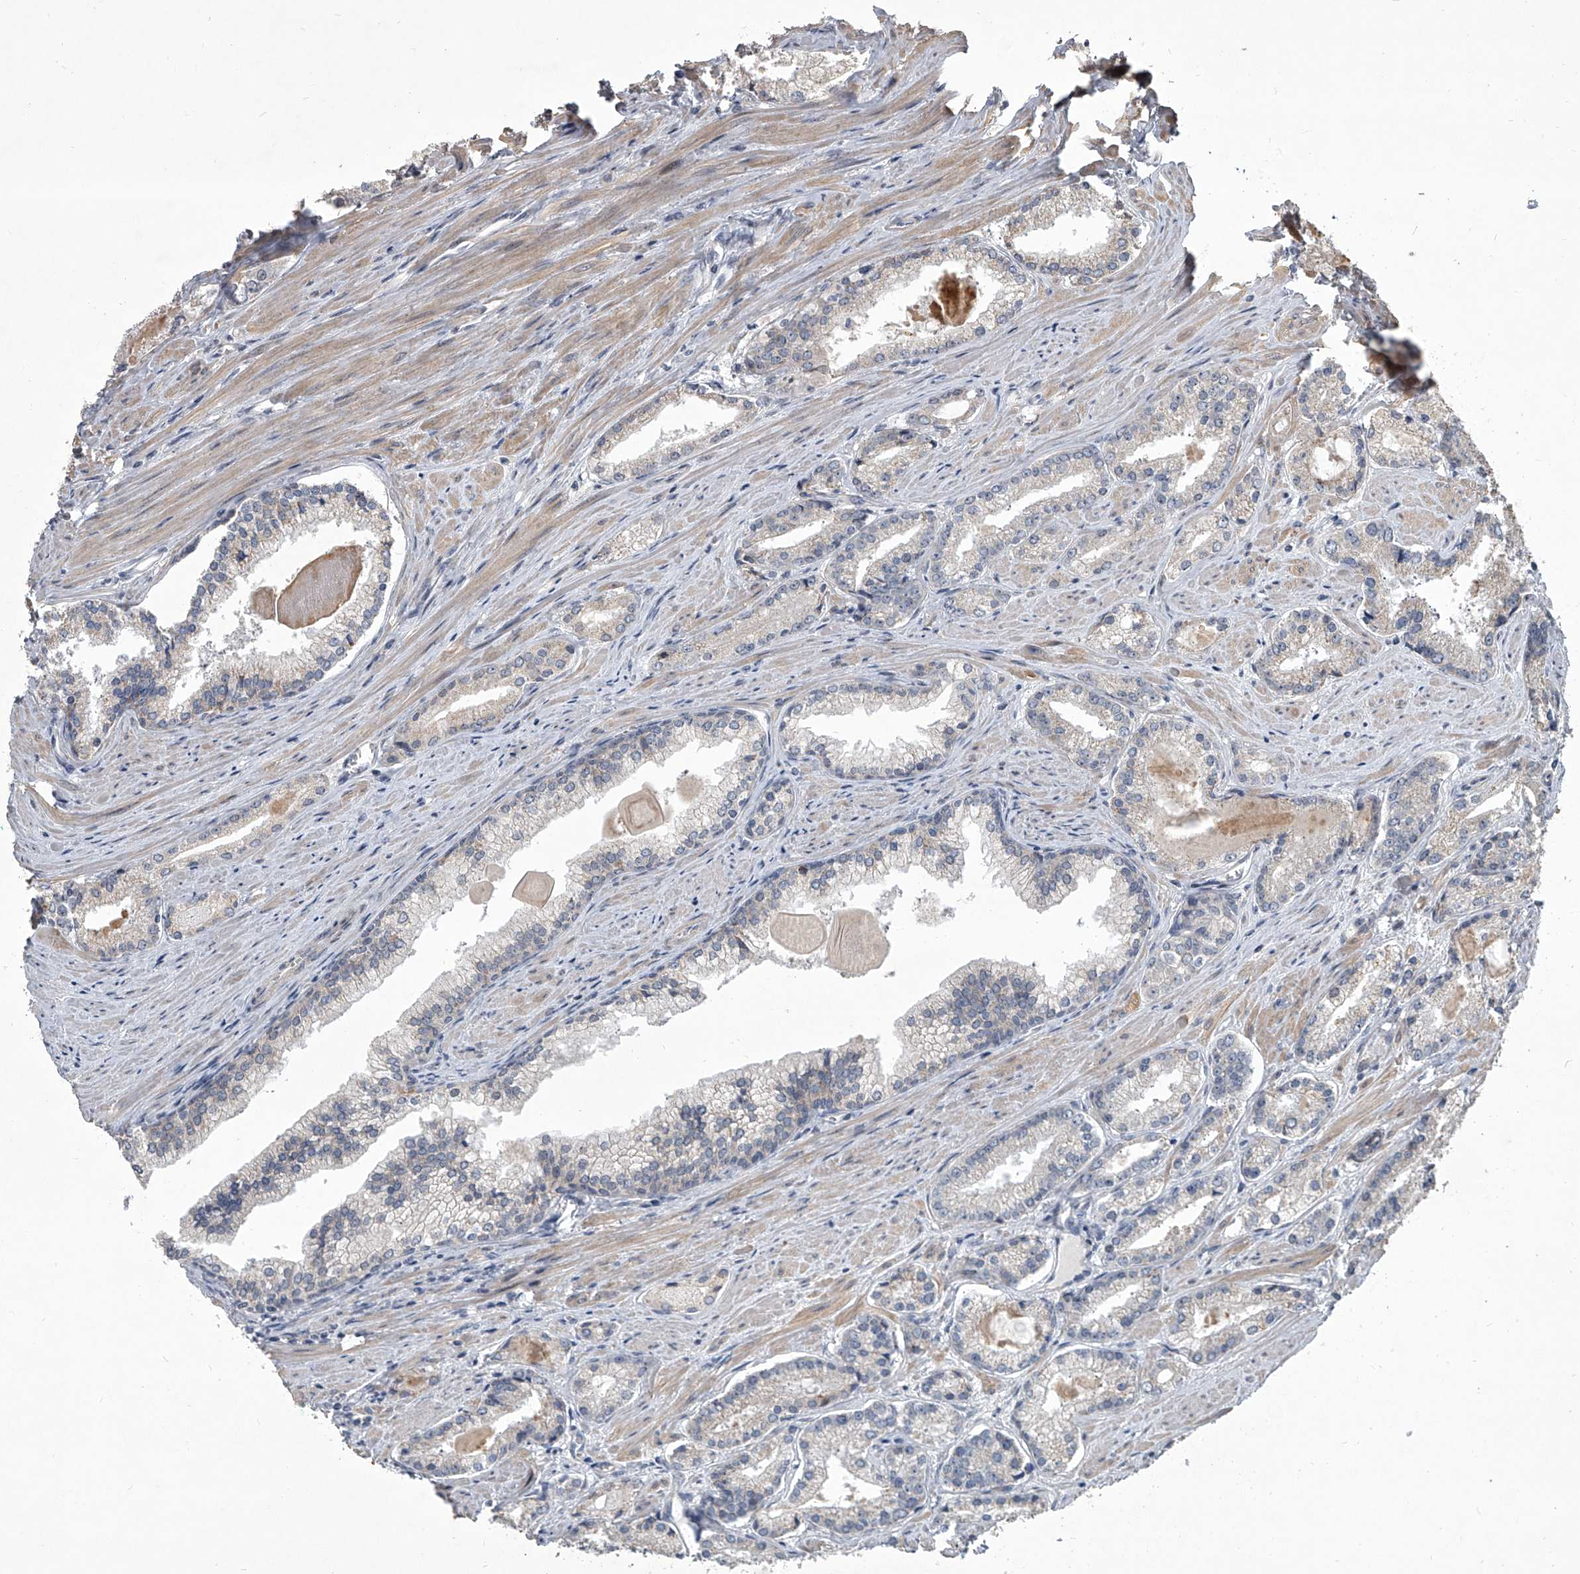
{"staining": {"intensity": "negative", "quantity": "none", "location": "none"}, "tissue": "prostate cancer", "cell_type": "Tumor cells", "image_type": "cancer", "snomed": [{"axis": "morphology", "description": "Adenocarcinoma, Low grade"}, {"axis": "topography", "description": "Prostate"}], "caption": "DAB immunohistochemical staining of human prostate cancer shows no significant expression in tumor cells. (IHC, brightfield microscopy, high magnification).", "gene": "HEATR6", "patient": {"sex": "male", "age": 54}}